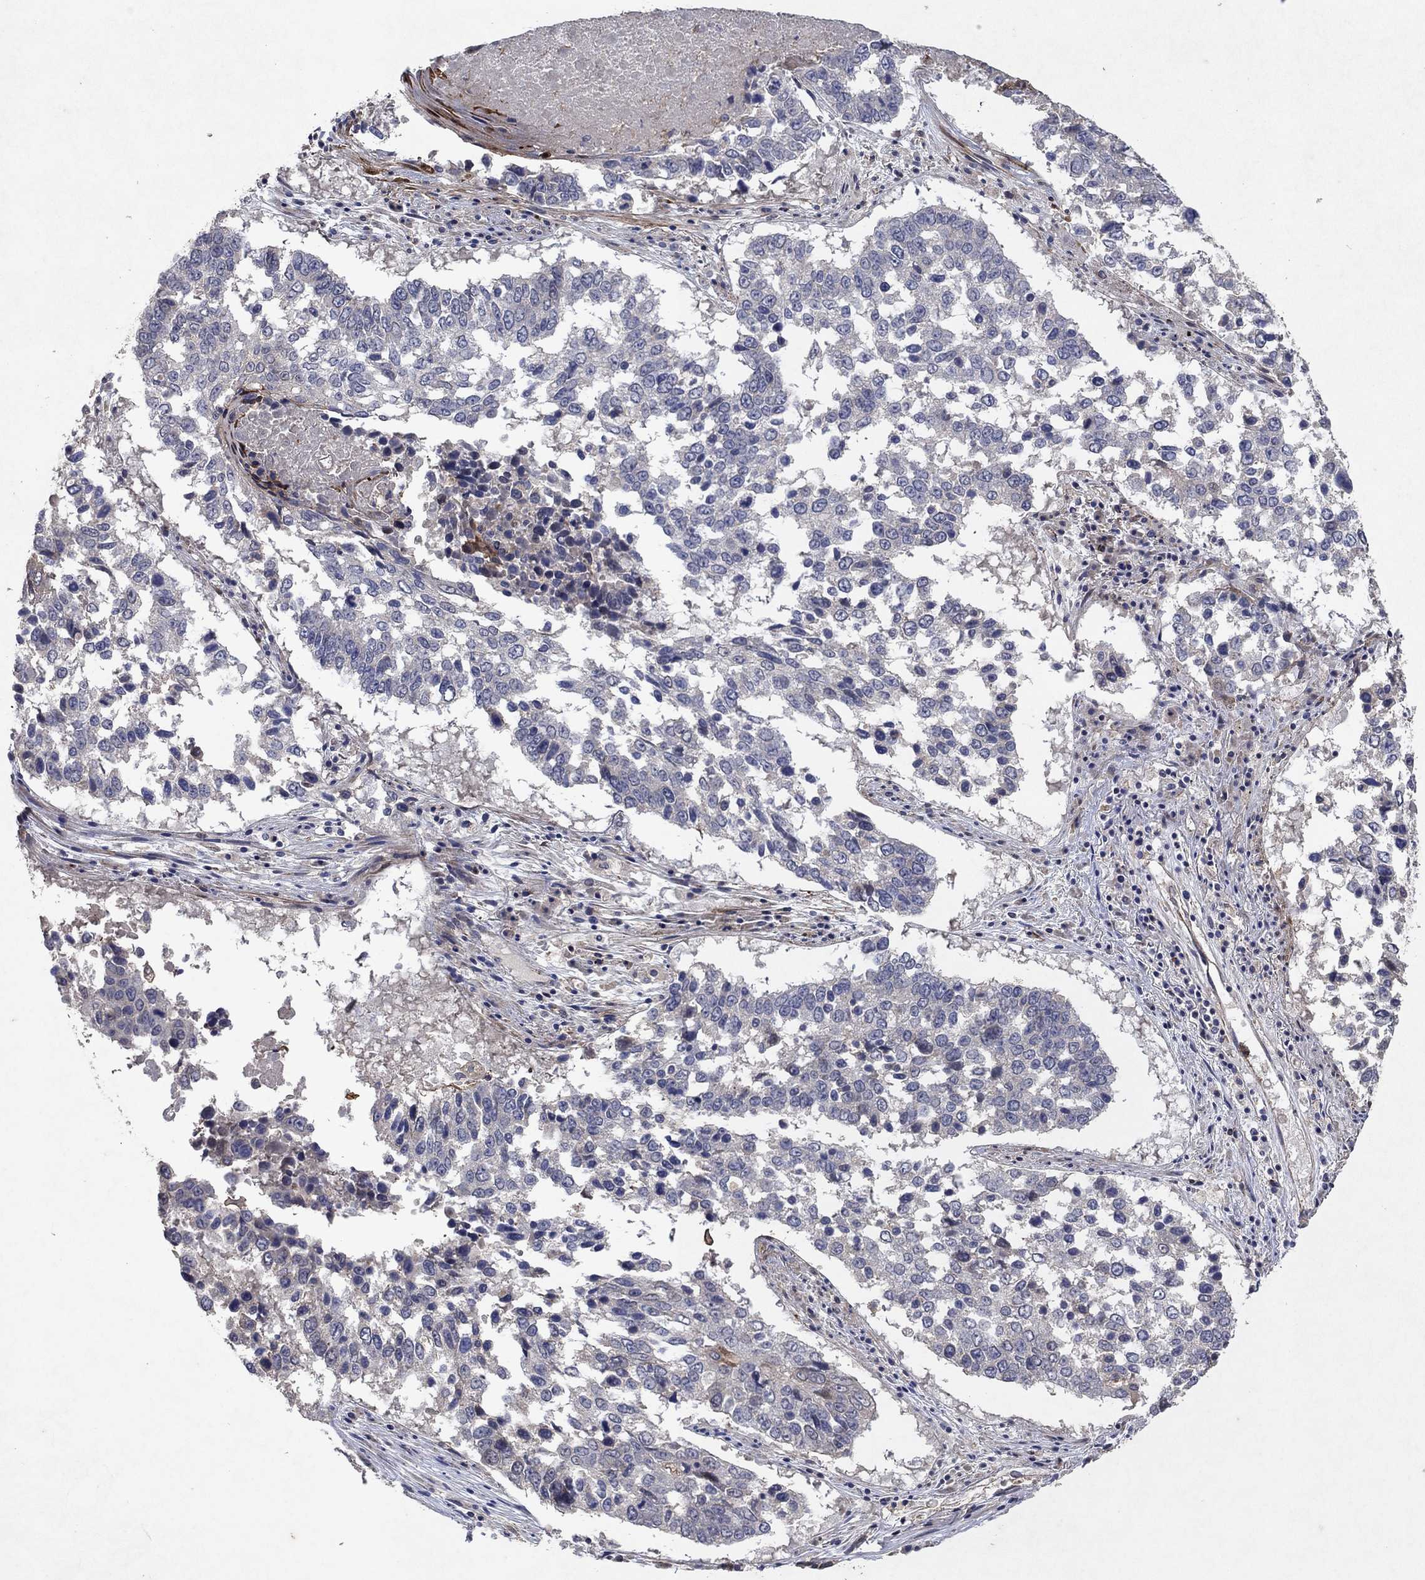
{"staining": {"intensity": "negative", "quantity": "none", "location": "none"}, "tissue": "lung cancer", "cell_type": "Tumor cells", "image_type": "cancer", "snomed": [{"axis": "morphology", "description": "Squamous cell carcinoma, NOS"}, {"axis": "topography", "description": "Lung"}], "caption": "DAB immunohistochemical staining of human lung cancer (squamous cell carcinoma) exhibits no significant positivity in tumor cells.", "gene": "FRG1", "patient": {"sex": "male", "age": 82}}